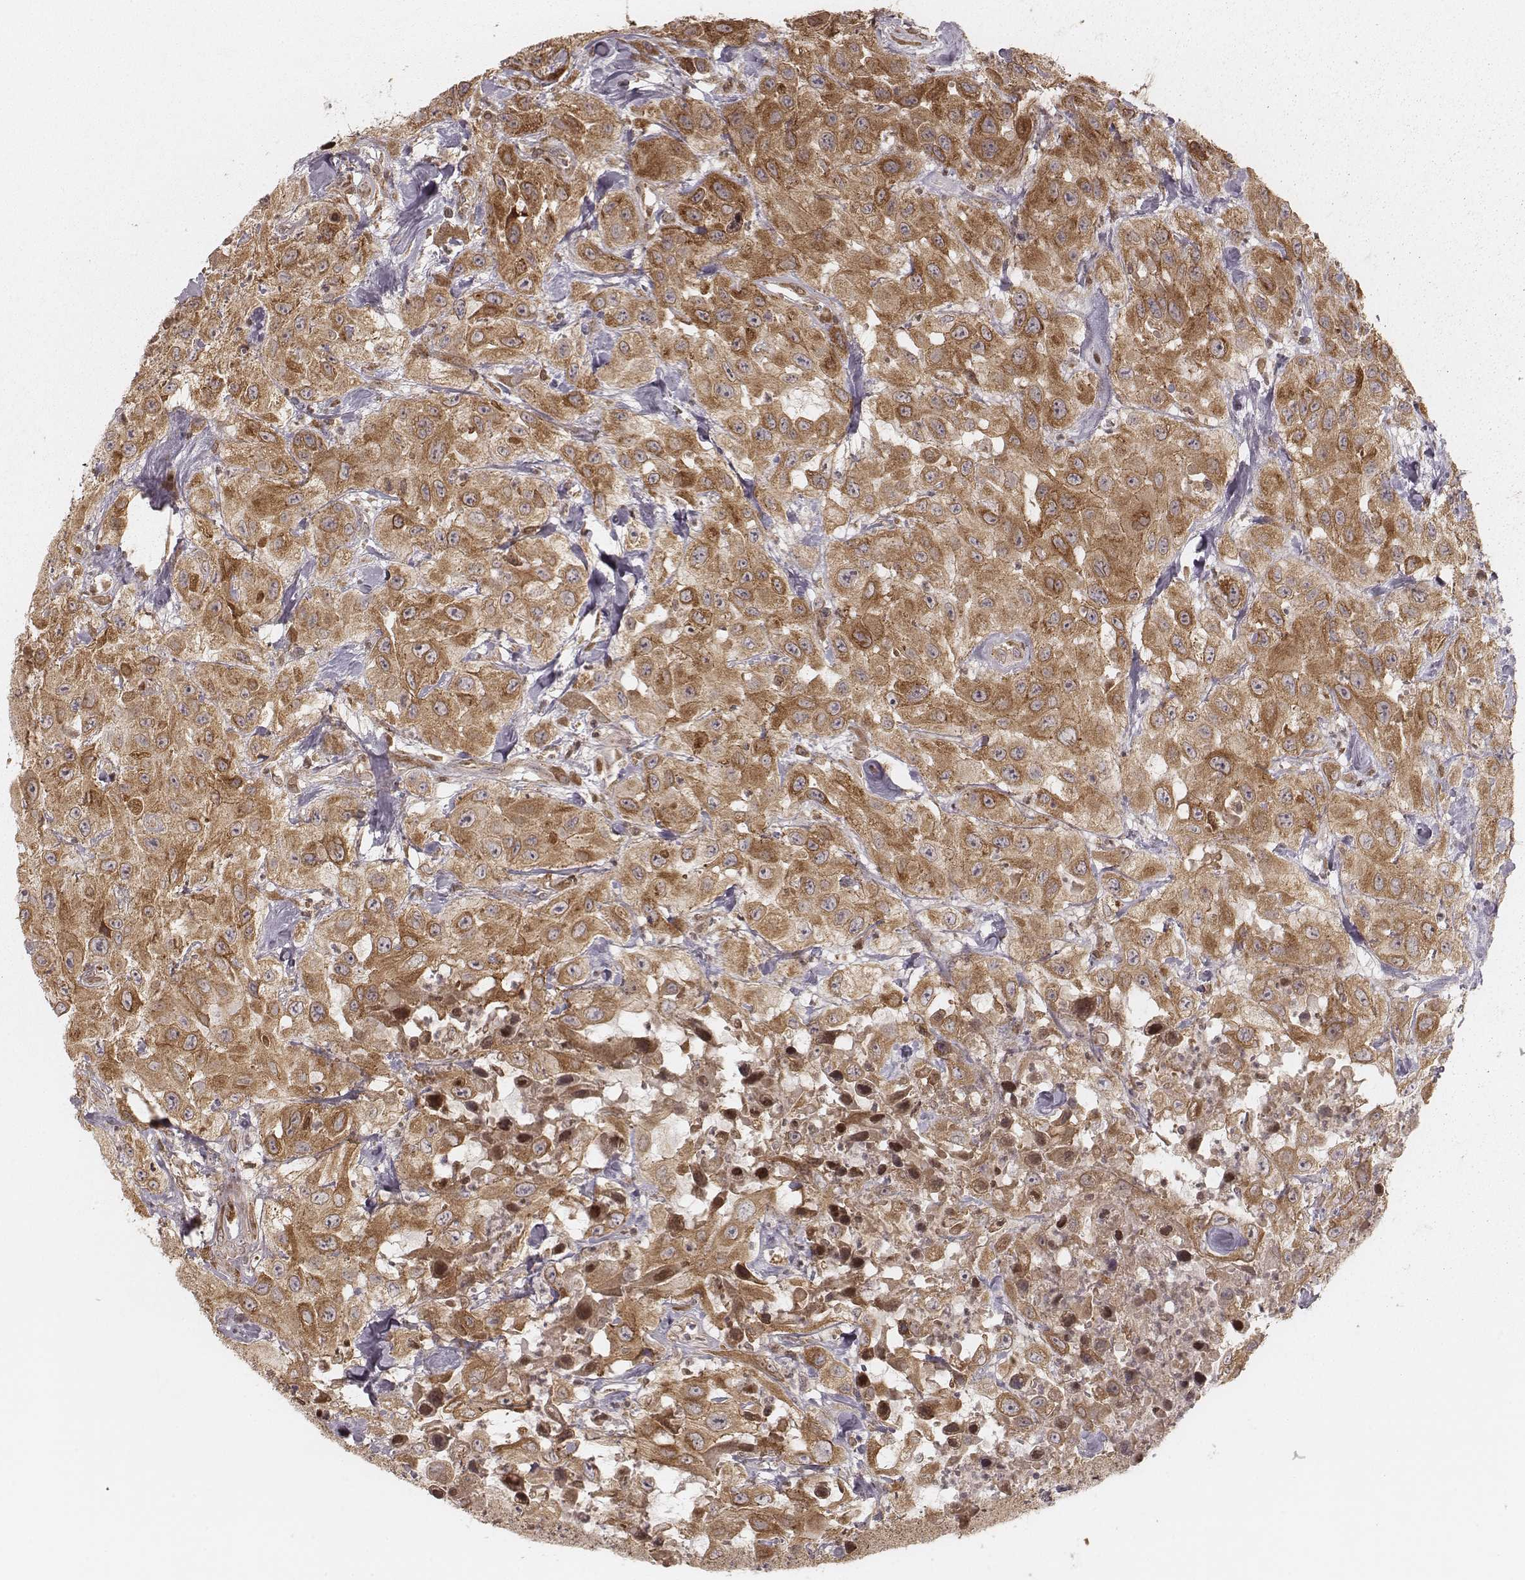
{"staining": {"intensity": "moderate", "quantity": ">75%", "location": "cytoplasmic/membranous"}, "tissue": "urothelial cancer", "cell_type": "Tumor cells", "image_type": "cancer", "snomed": [{"axis": "morphology", "description": "Urothelial carcinoma, High grade"}, {"axis": "topography", "description": "Urinary bladder"}], "caption": "DAB immunohistochemical staining of human urothelial cancer exhibits moderate cytoplasmic/membranous protein positivity in approximately >75% of tumor cells. (IHC, brightfield microscopy, high magnification).", "gene": "MYO19", "patient": {"sex": "male", "age": 79}}